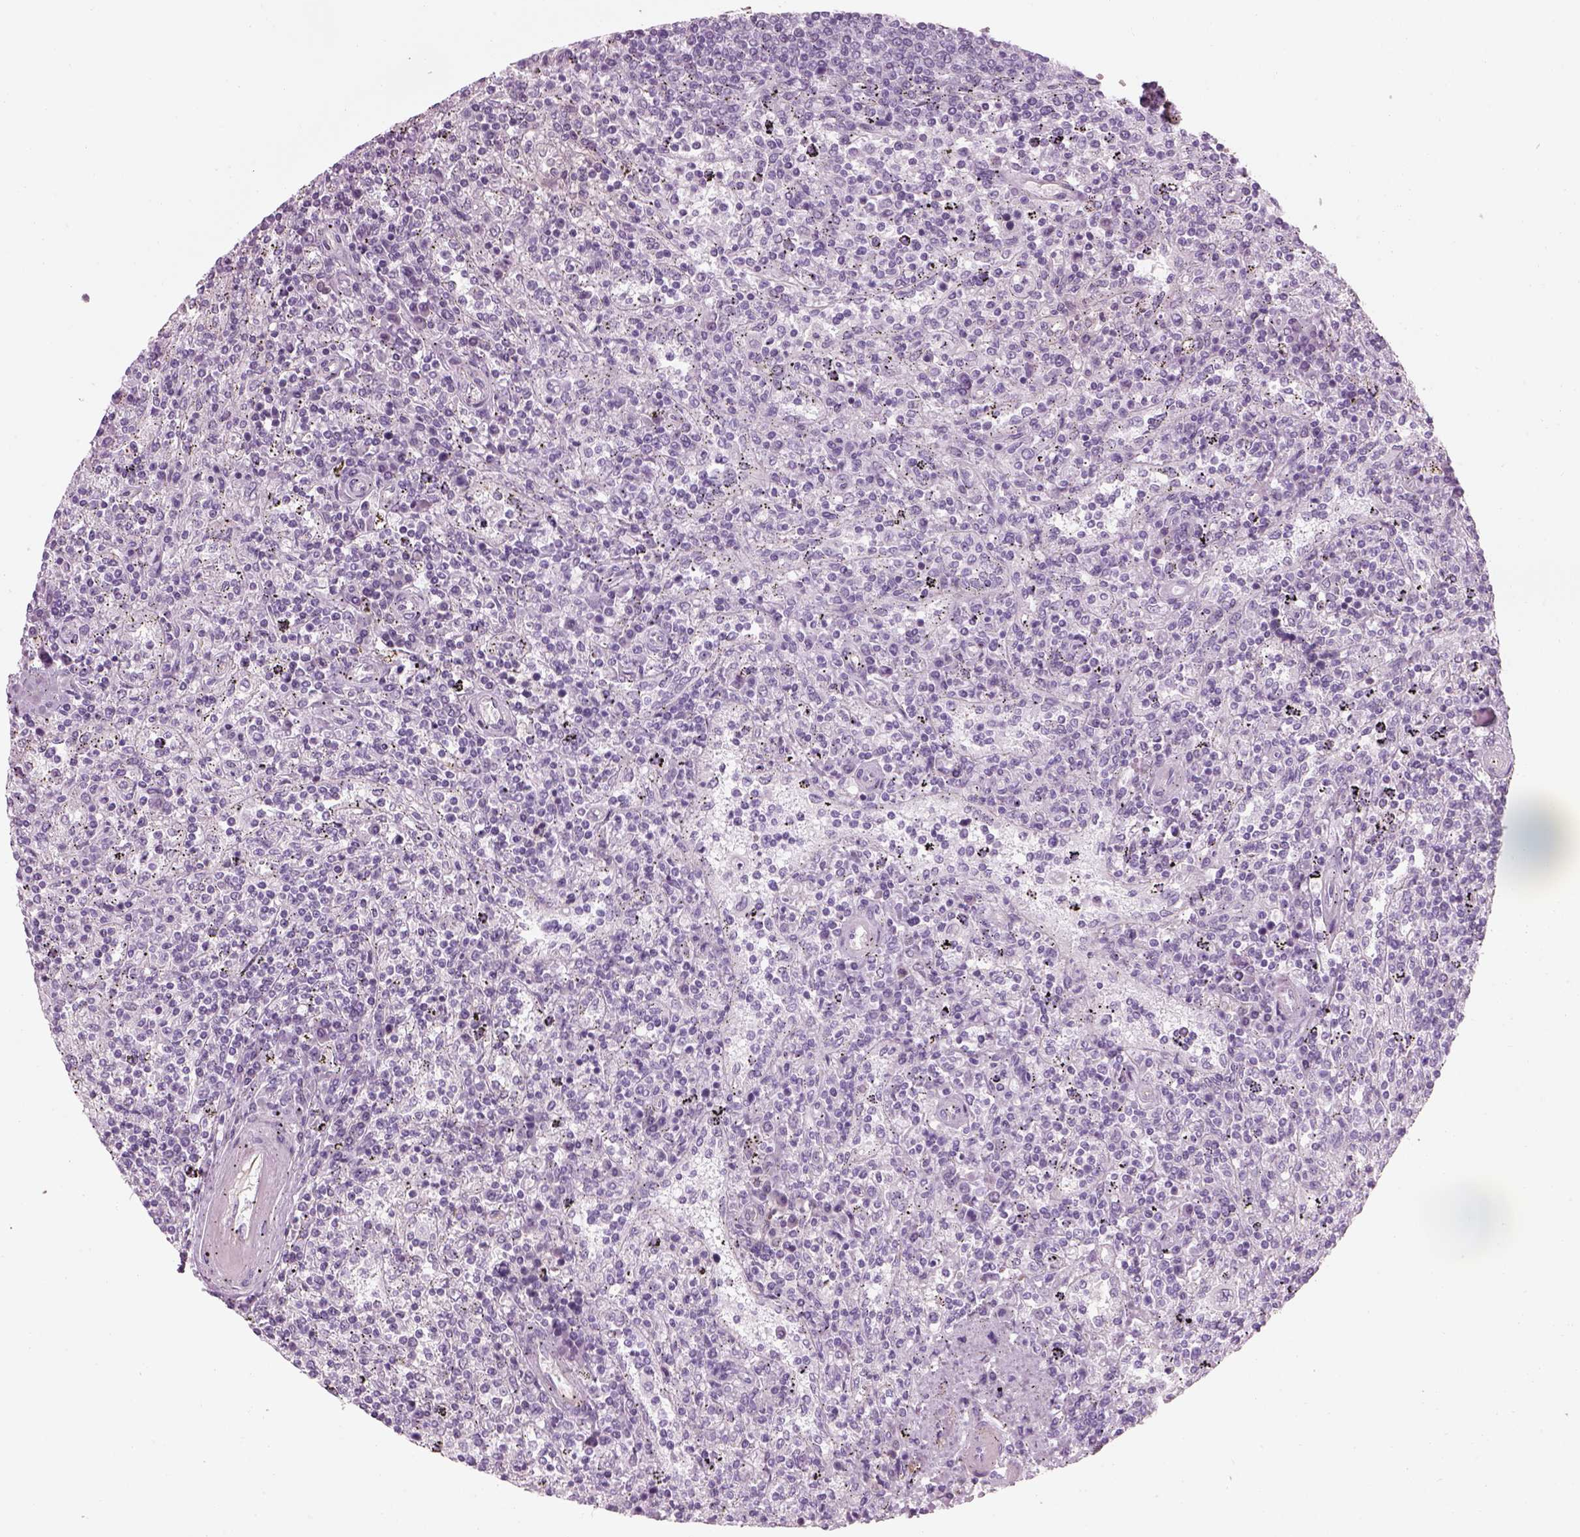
{"staining": {"intensity": "negative", "quantity": "none", "location": "none"}, "tissue": "lymphoma", "cell_type": "Tumor cells", "image_type": "cancer", "snomed": [{"axis": "morphology", "description": "Malignant lymphoma, non-Hodgkin's type, Low grade"}, {"axis": "topography", "description": "Spleen"}], "caption": "Immunohistochemistry (IHC) of human malignant lymphoma, non-Hodgkin's type (low-grade) exhibits no staining in tumor cells.", "gene": "GAS2L2", "patient": {"sex": "male", "age": 62}}